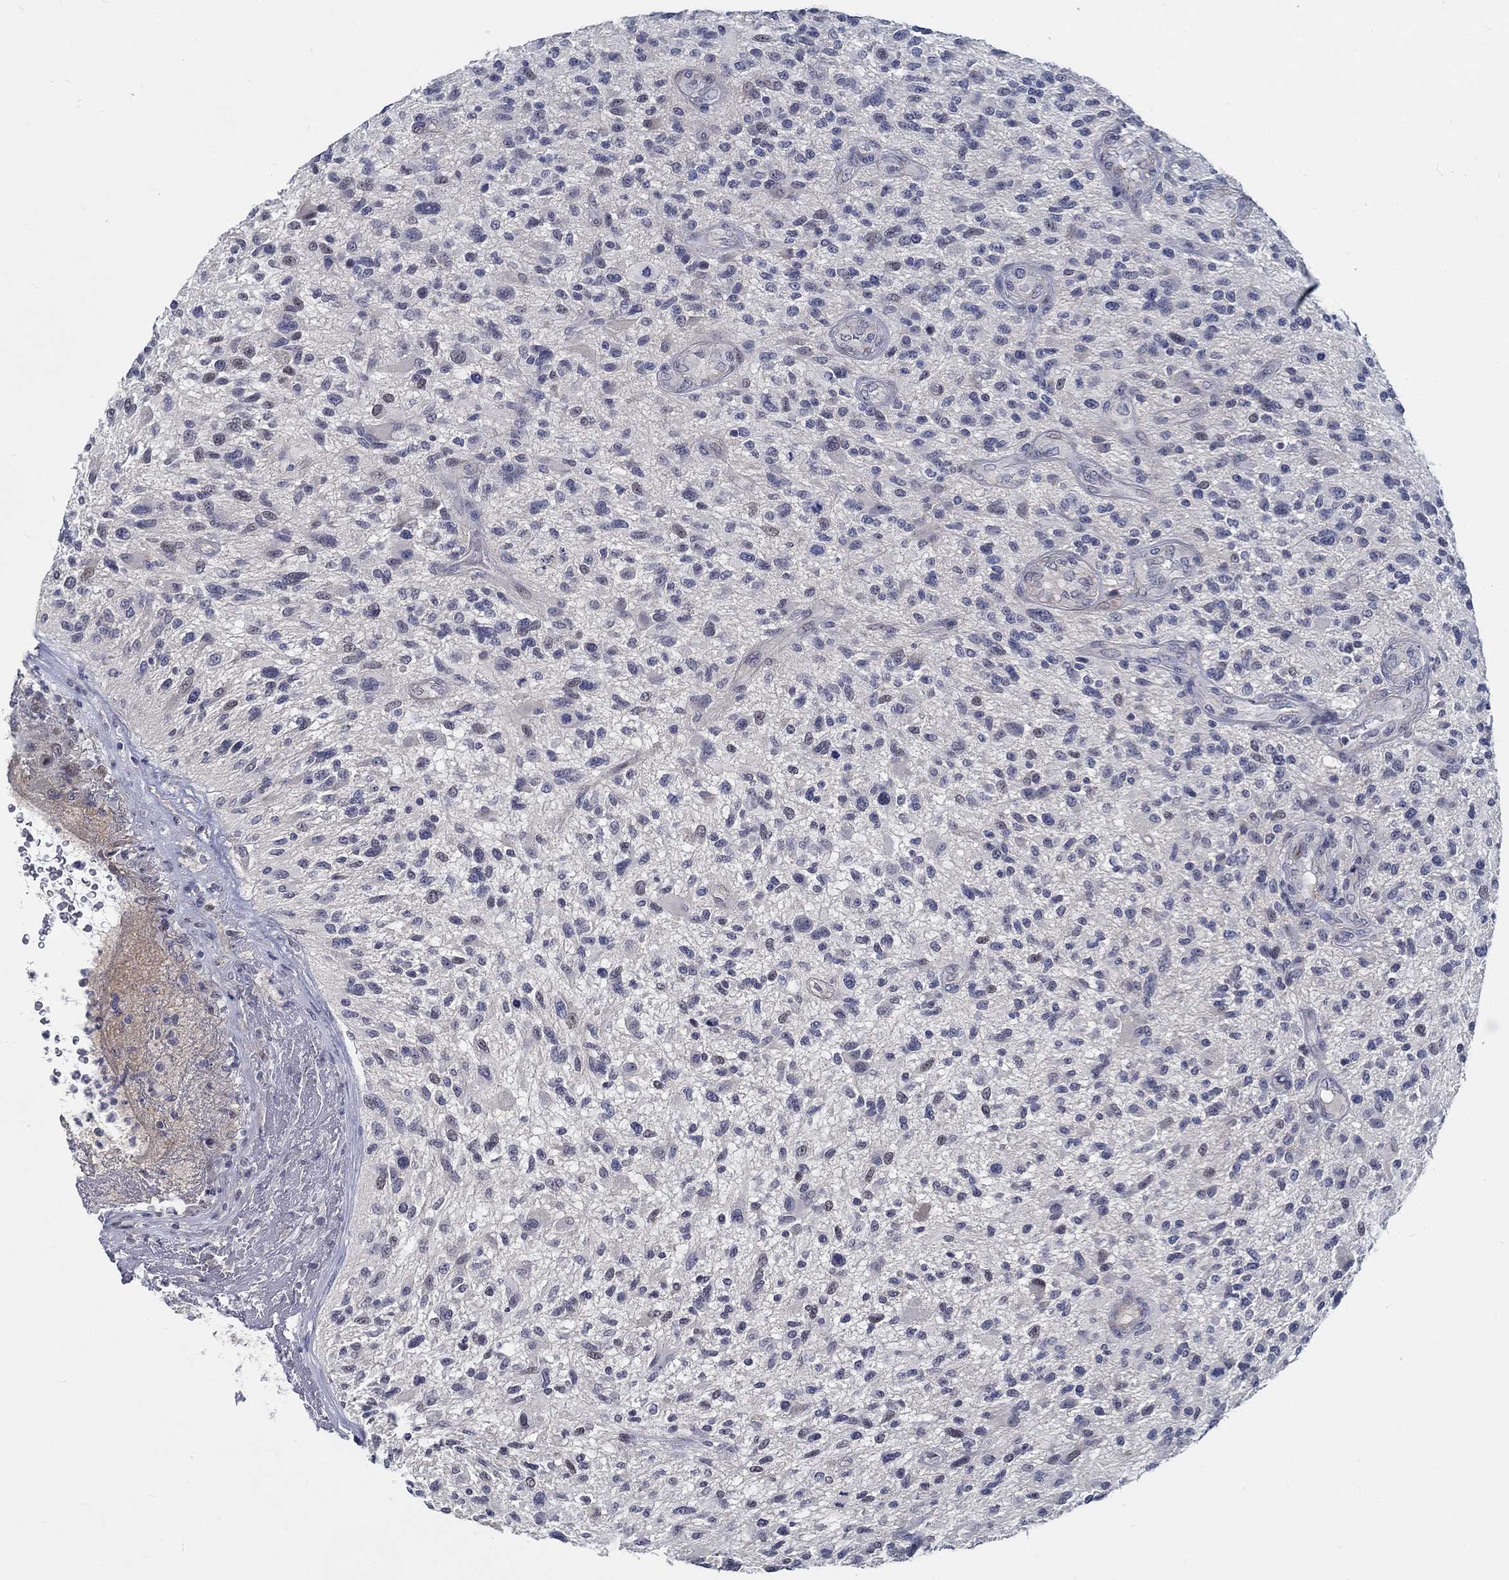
{"staining": {"intensity": "weak", "quantity": "<25%", "location": "nuclear"}, "tissue": "glioma", "cell_type": "Tumor cells", "image_type": "cancer", "snomed": [{"axis": "morphology", "description": "Glioma, malignant, High grade"}, {"axis": "topography", "description": "Brain"}], "caption": "Immunohistochemistry histopathology image of neoplastic tissue: malignant high-grade glioma stained with DAB shows no significant protein staining in tumor cells.", "gene": "MYBPC1", "patient": {"sex": "male", "age": 47}}